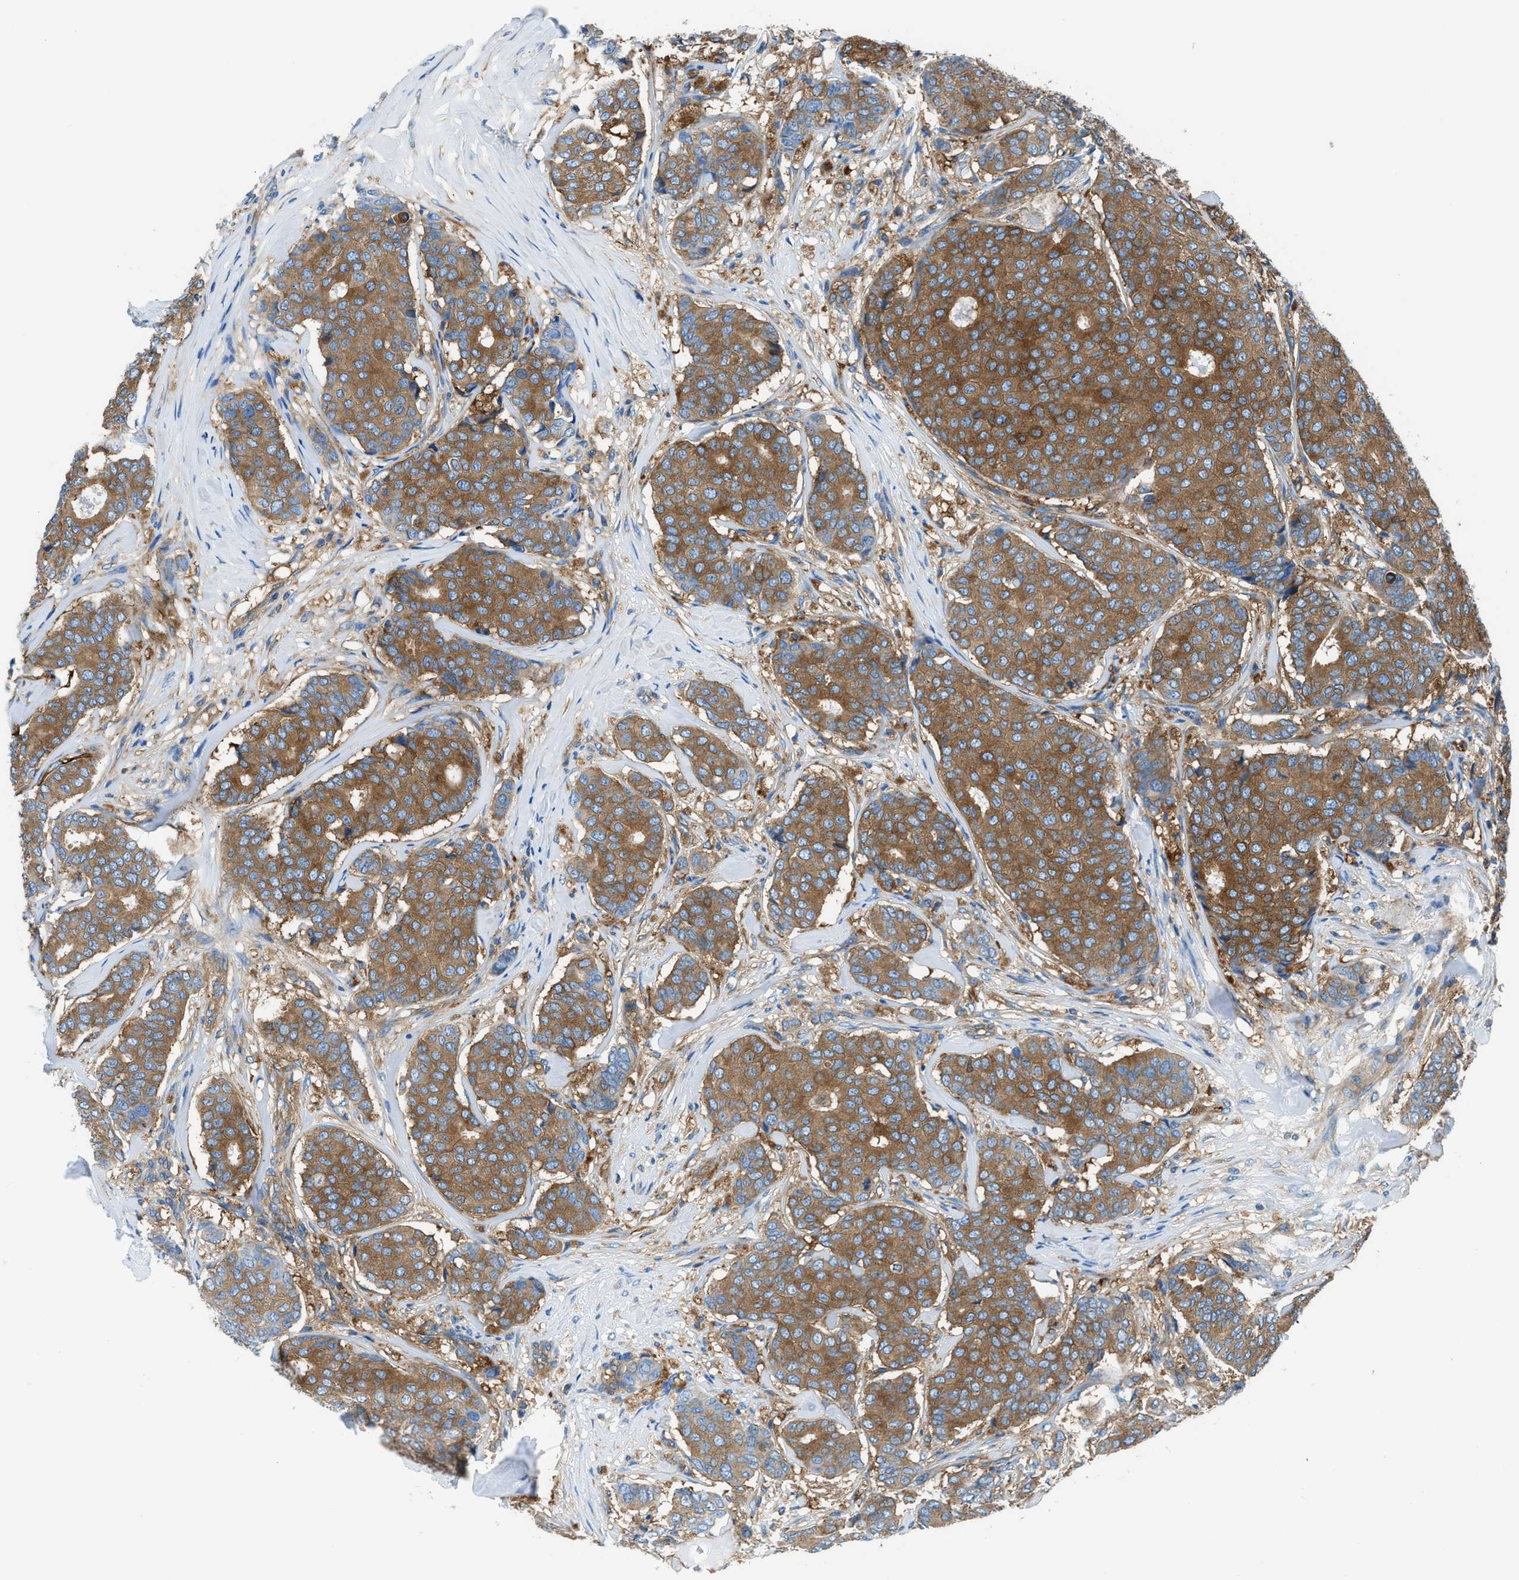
{"staining": {"intensity": "moderate", "quantity": ">75%", "location": "cytoplasmic/membranous"}, "tissue": "breast cancer", "cell_type": "Tumor cells", "image_type": "cancer", "snomed": [{"axis": "morphology", "description": "Duct carcinoma"}, {"axis": "topography", "description": "Breast"}], "caption": "Tumor cells demonstrate moderate cytoplasmic/membranous expression in about >75% of cells in breast cancer.", "gene": "SARS1", "patient": {"sex": "female", "age": 75}}